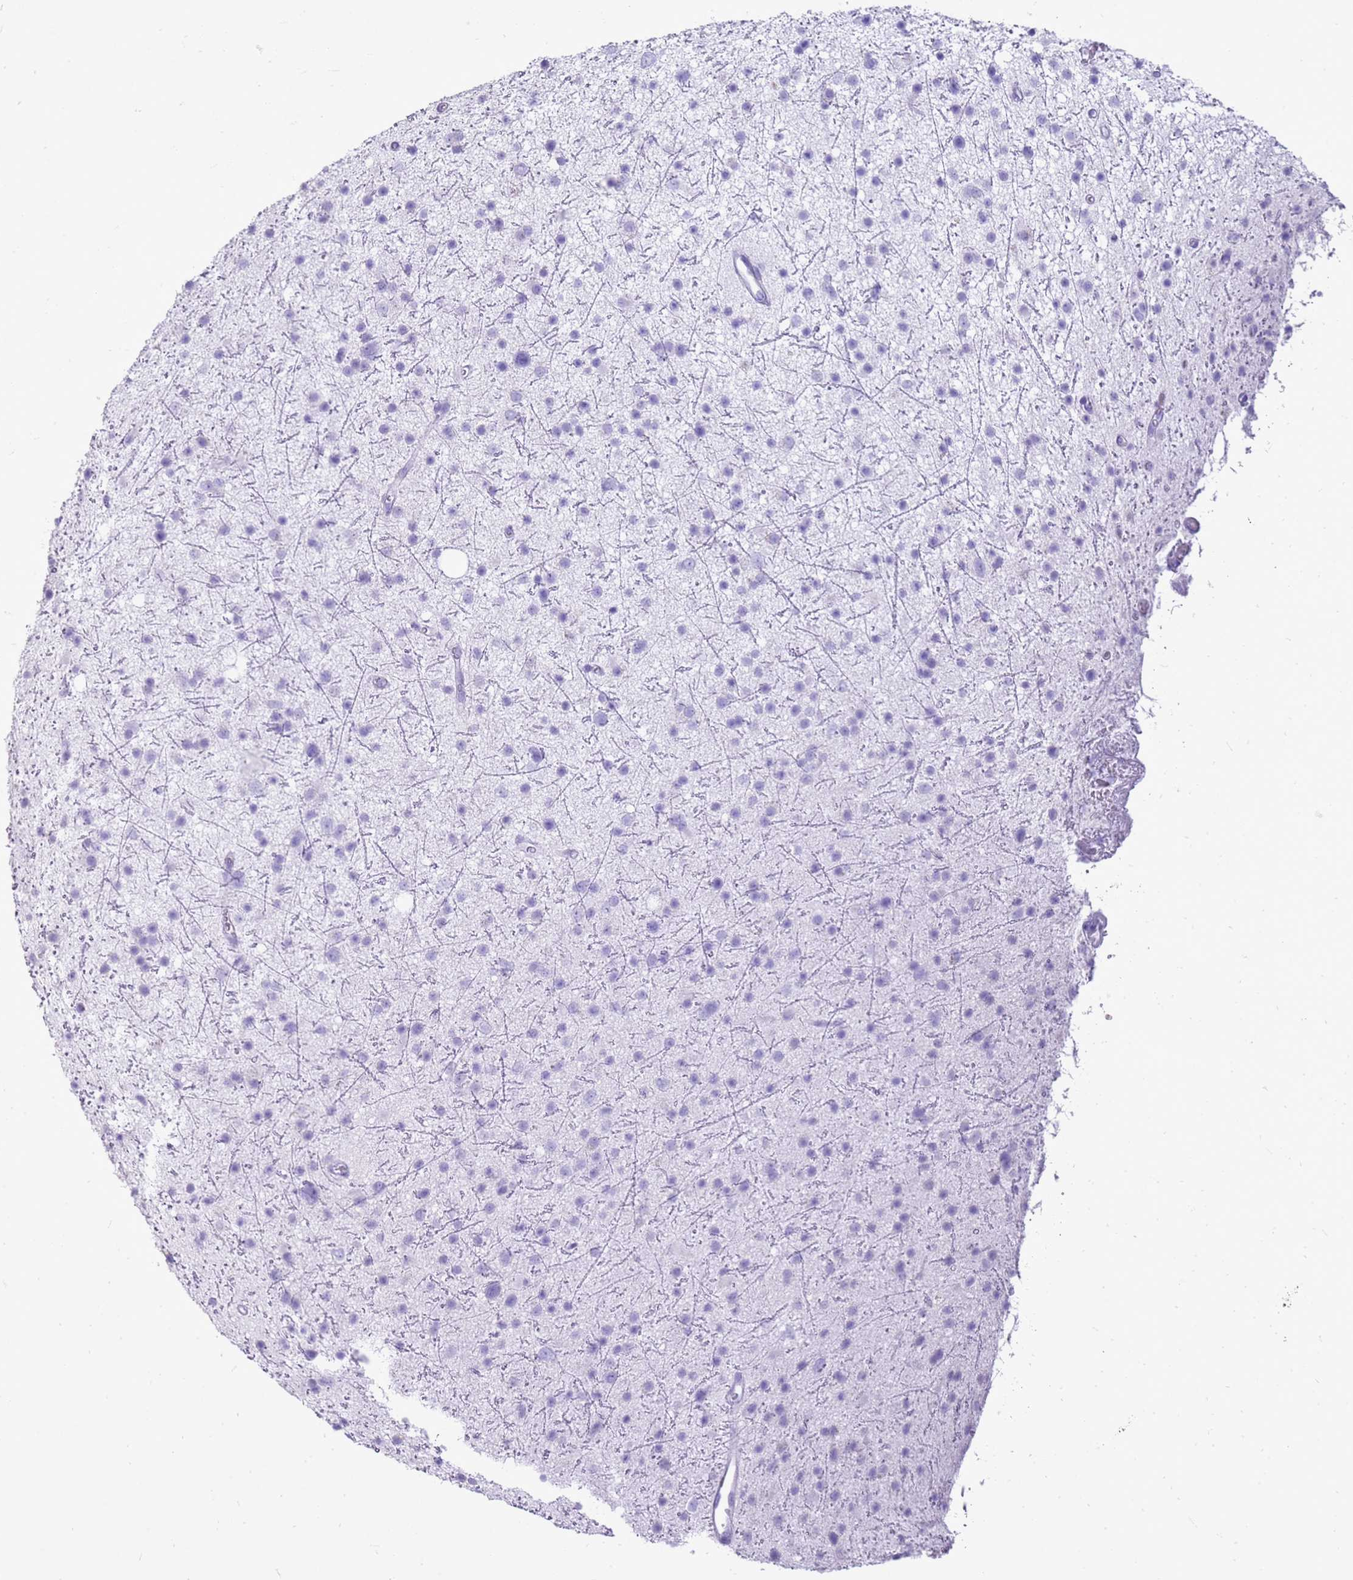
{"staining": {"intensity": "negative", "quantity": "none", "location": "none"}, "tissue": "glioma", "cell_type": "Tumor cells", "image_type": "cancer", "snomed": [{"axis": "morphology", "description": "Glioma, malignant, Low grade"}, {"axis": "topography", "description": "Cerebral cortex"}], "caption": "High power microscopy image of an immunohistochemistry photomicrograph of malignant low-grade glioma, revealing no significant positivity in tumor cells. (DAB (3,3'-diaminobenzidine) immunohistochemistry (IHC) with hematoxylin counter stain).", "gene": "CA8", "patient": {"sex": "female", "age": 39}}